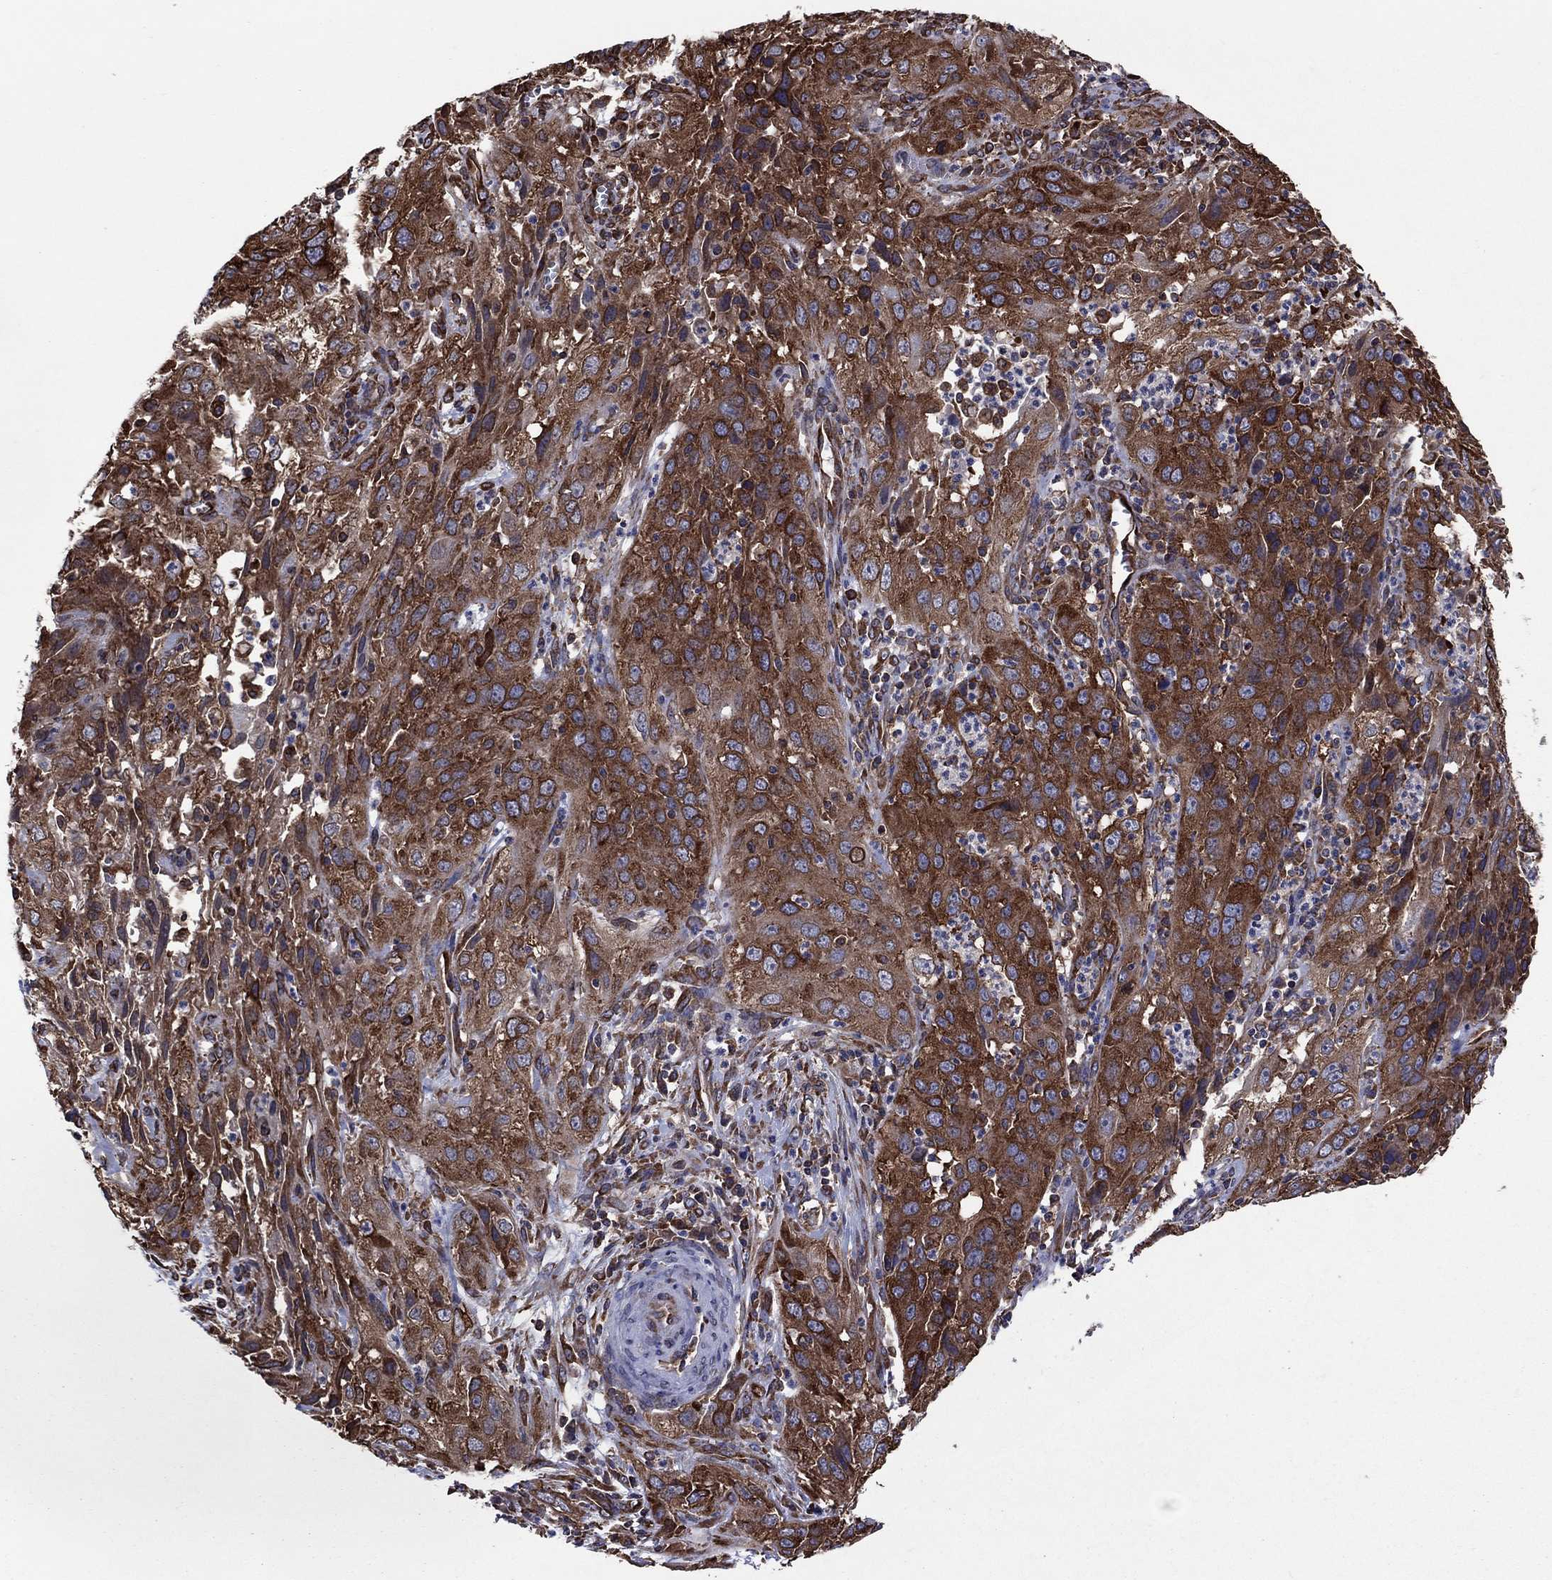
{"staining": {"intensity": "strong", "quantity": ">75%", "location": "cytoplasmic/membranous"}, "tissue": "cervical cancer", "cell_type": "Tumor cells", "image_type": "cancer", "snomed": [{"axis": "morphology", "description": "Squamous cell carcinoma, NOS"}, {"axis": "topography", "description": "Cervix"}], "caption": "Human cervical cancer stained for a protein (brown) demonstrates strong cytoplasmic/membranous positive staining in approximately >75% of tumor cells.", "gene": "YBX1", "patient": {"sex": "female", "age": 32}}